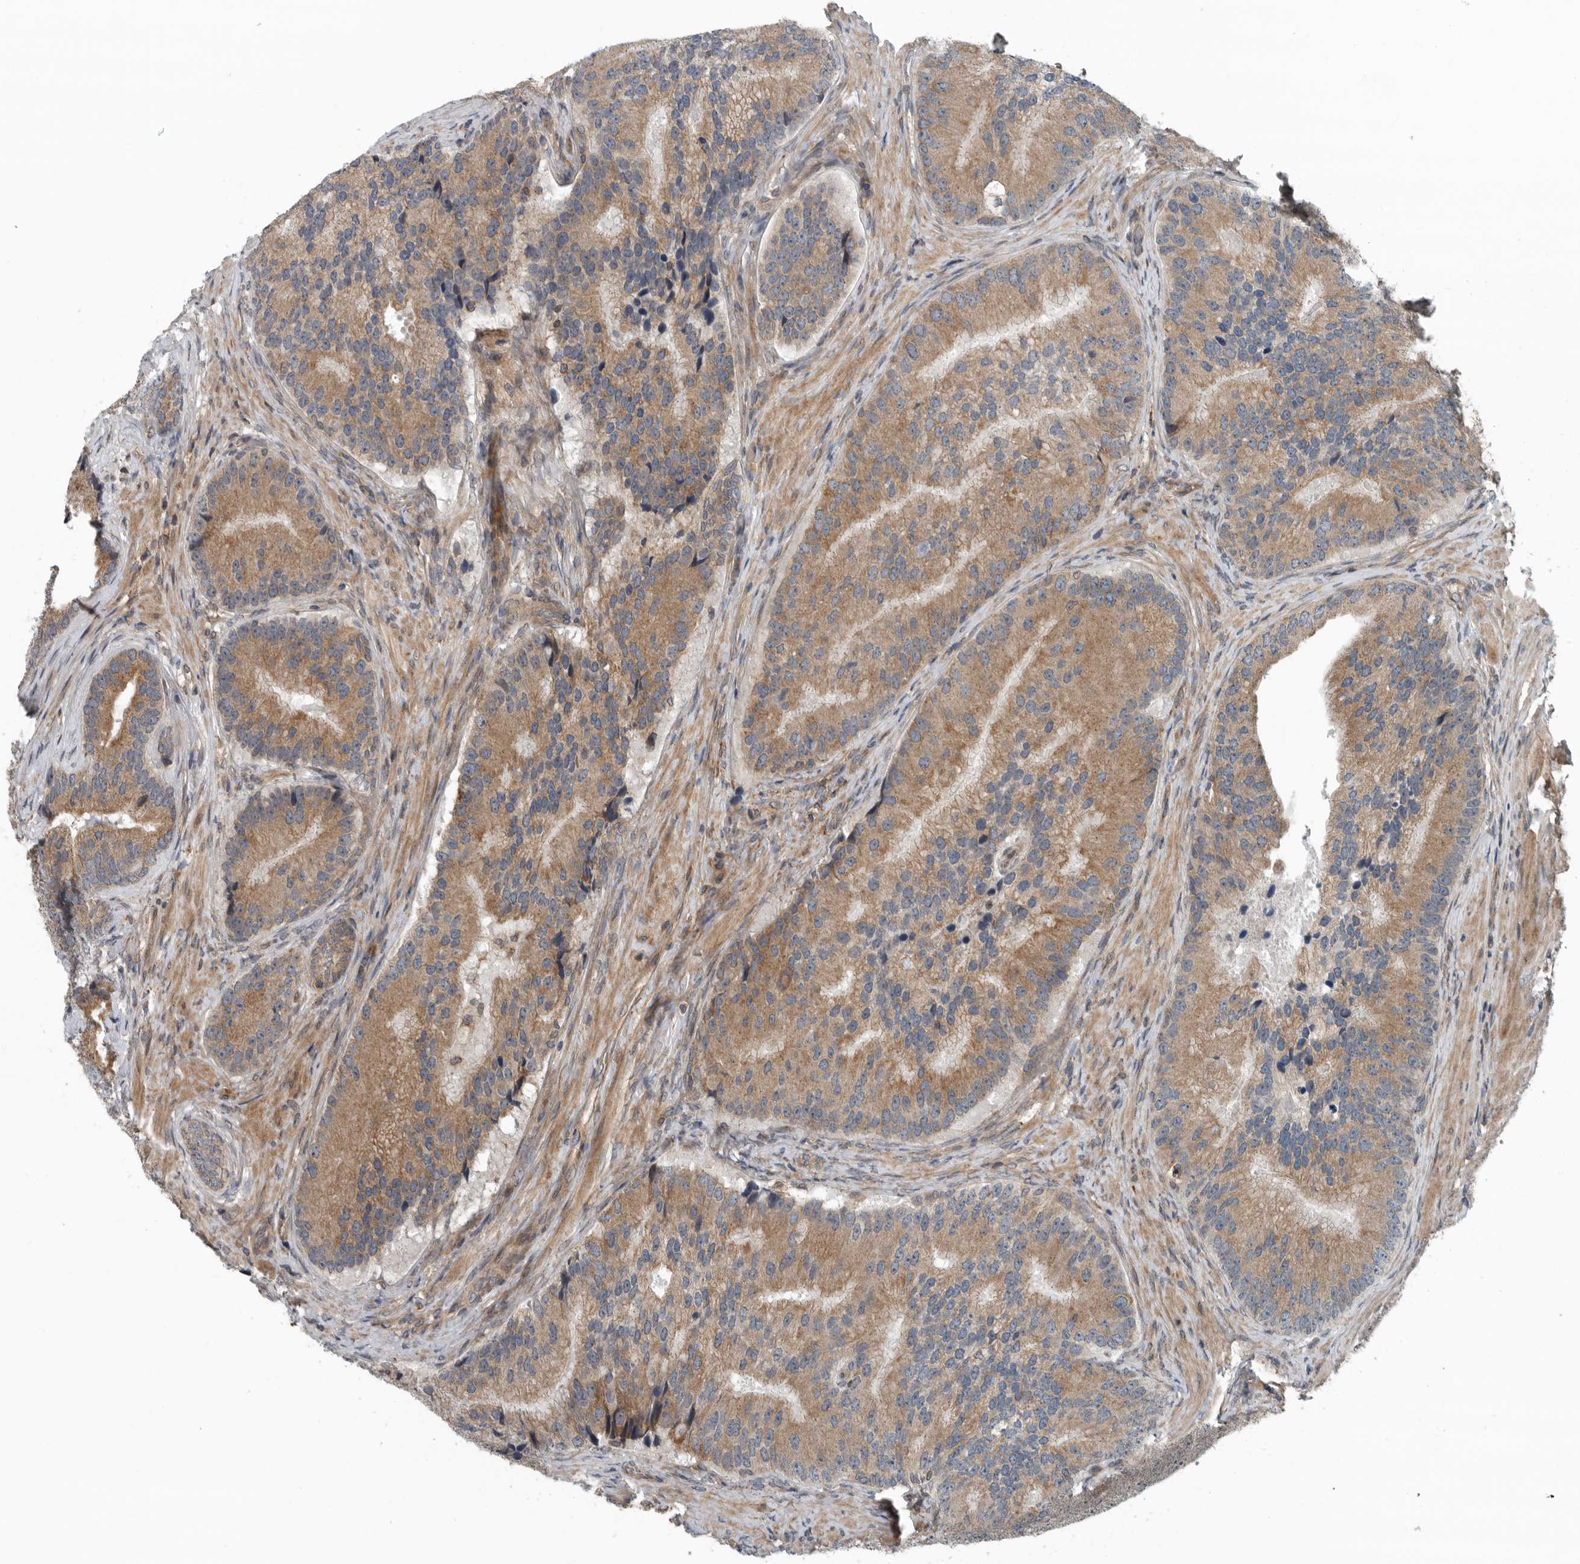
{"staining": {"intensity": "moderate", "quantity": "25%-75%", "location": "cytoplasmic/membranous"}, "tissue": "prostate cancer", "cell_type": "Tumor cells", "image_type": "cancer", "snomed": [{"axis": "morphology", "description": "Adenocarcinoma, High grade"}, {"axis": "topography", "description": "Prostate"}], "caption": "Prostate adenocarcinoma (high-grade) stained for a protein (brown) reveals moderate cytoplasmic/membranous positive expression in about 25%-75% of tumor cells.", "gene": "AMFR", "patient": {"sex": "male", "age": 70}}